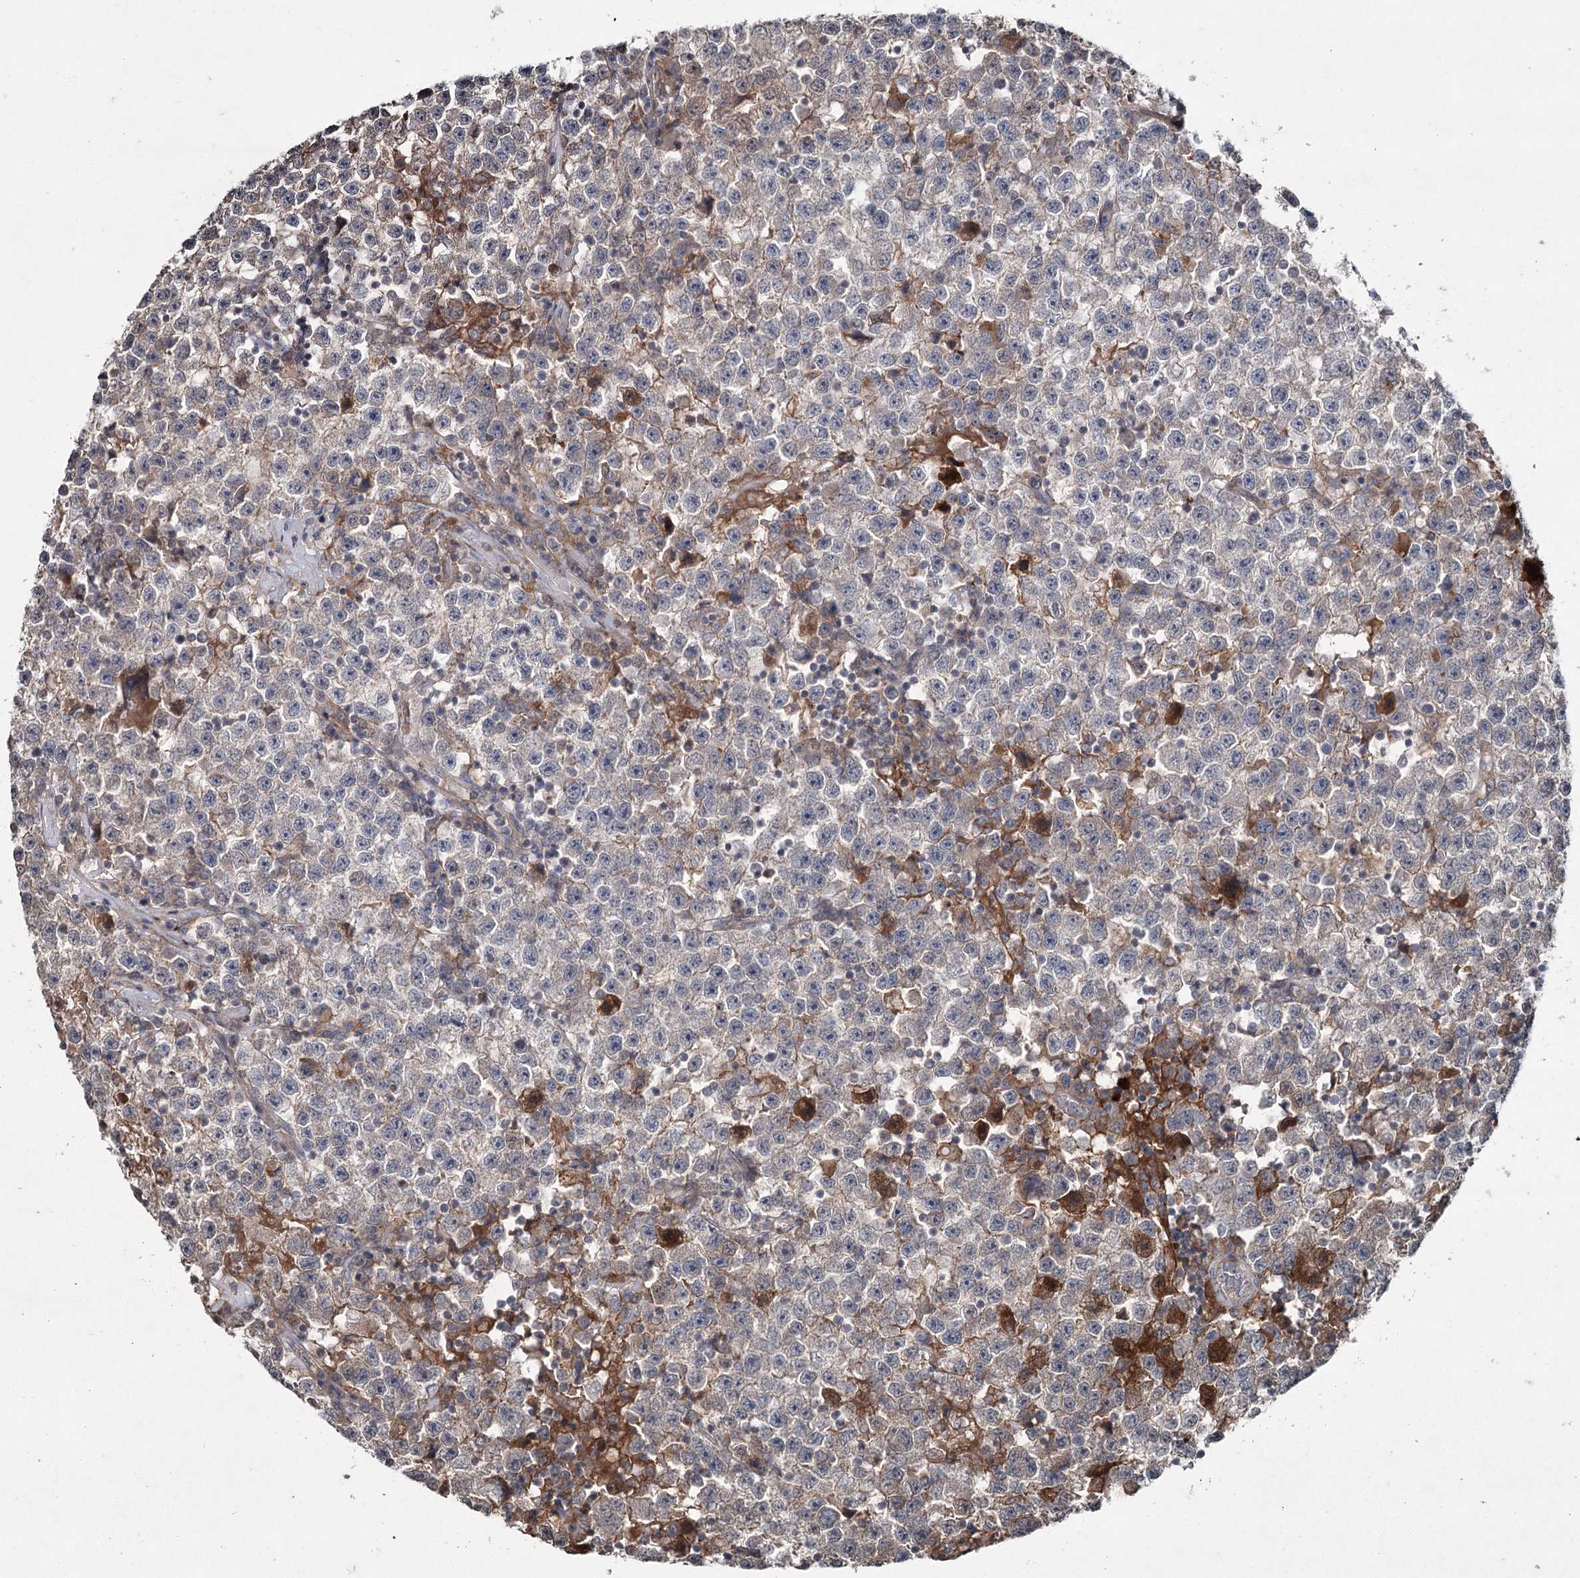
{"staining": {"intensity": "negative", "quantity": "none", "location": "none"}, "tissue": "testis cancer", "cell_type": "Tumor cells", "image_type": "cancer", "snomed": [{"axis": "morphology", "description": "Seminoma, NOS"}, {"axis": "topography", "description": "Testis"}], "caption": "Seminoma (testis) was stained to show a protein in brown. There is no significant positivity in tumor cells.", "gene": "PGLYRP2", "patient": {"sex": "male", "age": 22}}